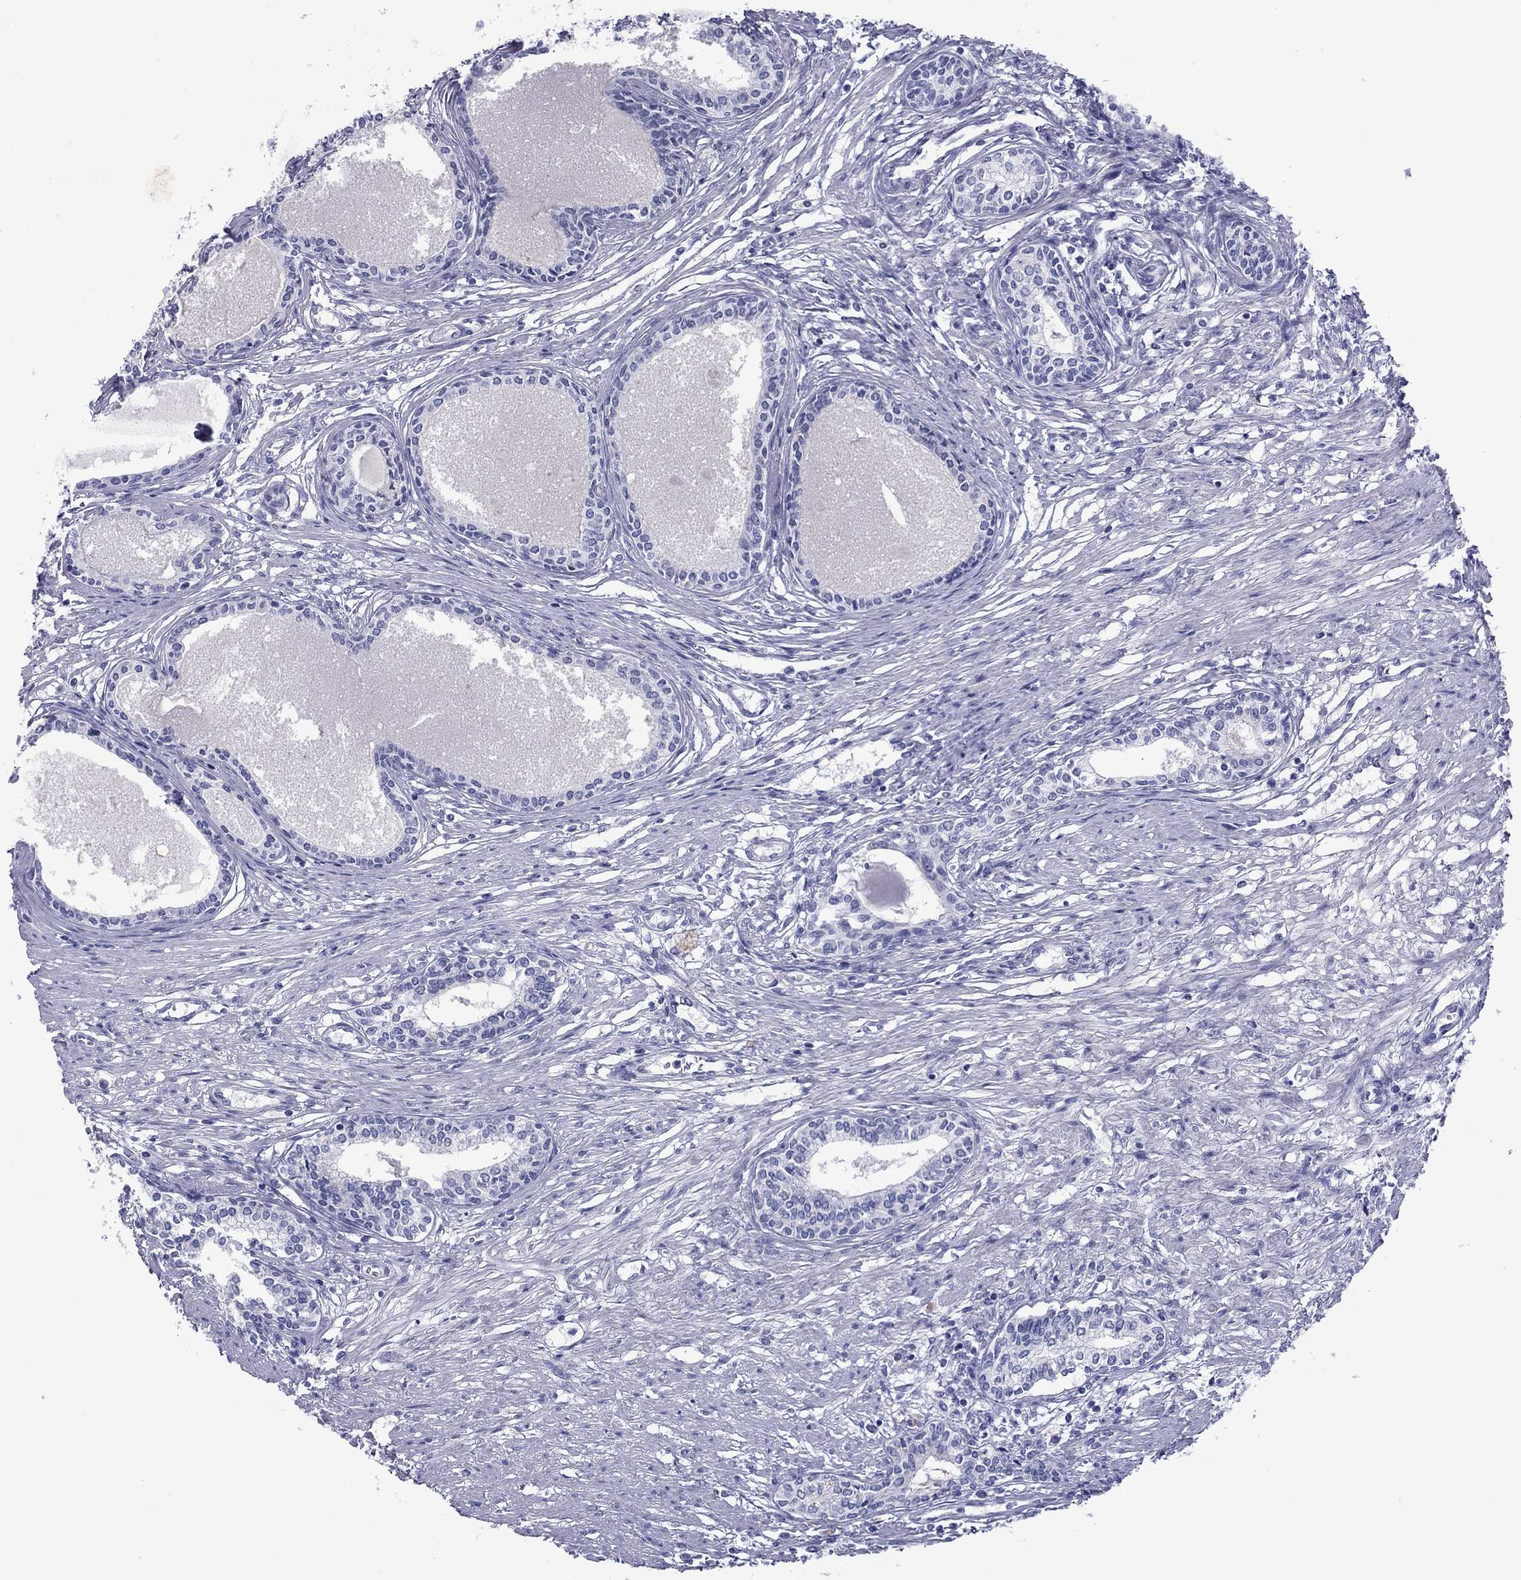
{"staining": {"intensity": "negative", "quantity": "none", "location": "none"}, "tissue": "prostate", "cell_type": "Glandular cells", "image_type": "normal", "snomed": [{"axis": "morphology", "description": "Normal tissue, NOS"}, {"axis": "topography", "description": "Prostate"}], "caption": "DAB immunohistochemical staining of benign human prostate displays no significant staining in glandular cells.", "gene": "TCFL5", "patient": {"sex": "male", "age": 60}}